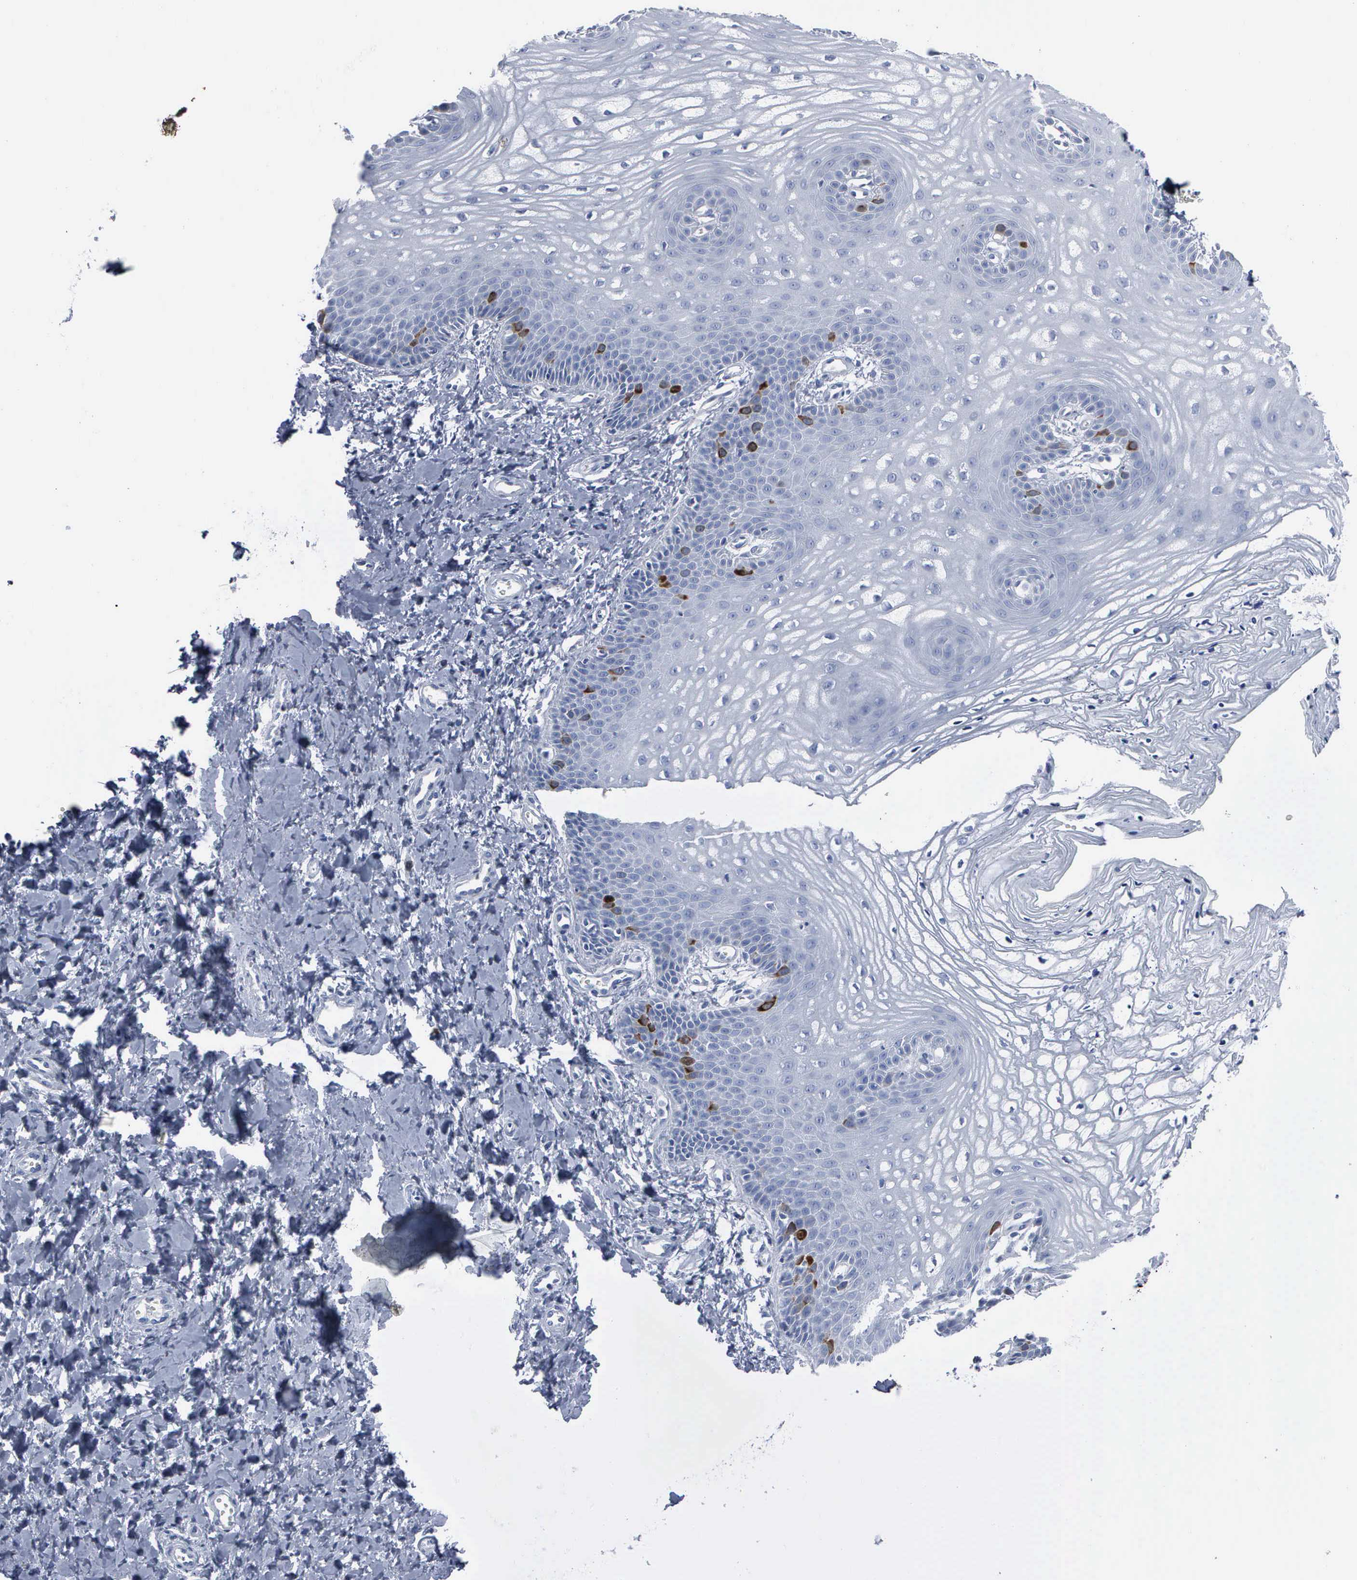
{"staining": {"intensity": "moderate", "quantity": "<25%", "location": "cytoplasmic/membranous,nuclear"}, "tissue": "vagina", "cell_type": "Squamous epithelial cells", "image_type": "normal", "snomed": [{"axis": "morphology", "description": "Normal tissue, NOS"}, {"axis": "topography", "description": "Vagina"}], "caption": "Approximately <25% of squamous epithelial cells in benign human vagina demonstrate moderate cytoplasmic/membranous,nuclear protein staining as visualized by brown immunohistochemical staining.", "gene": "CCNB1", "patient": {"sex": "female", "age": 68}}